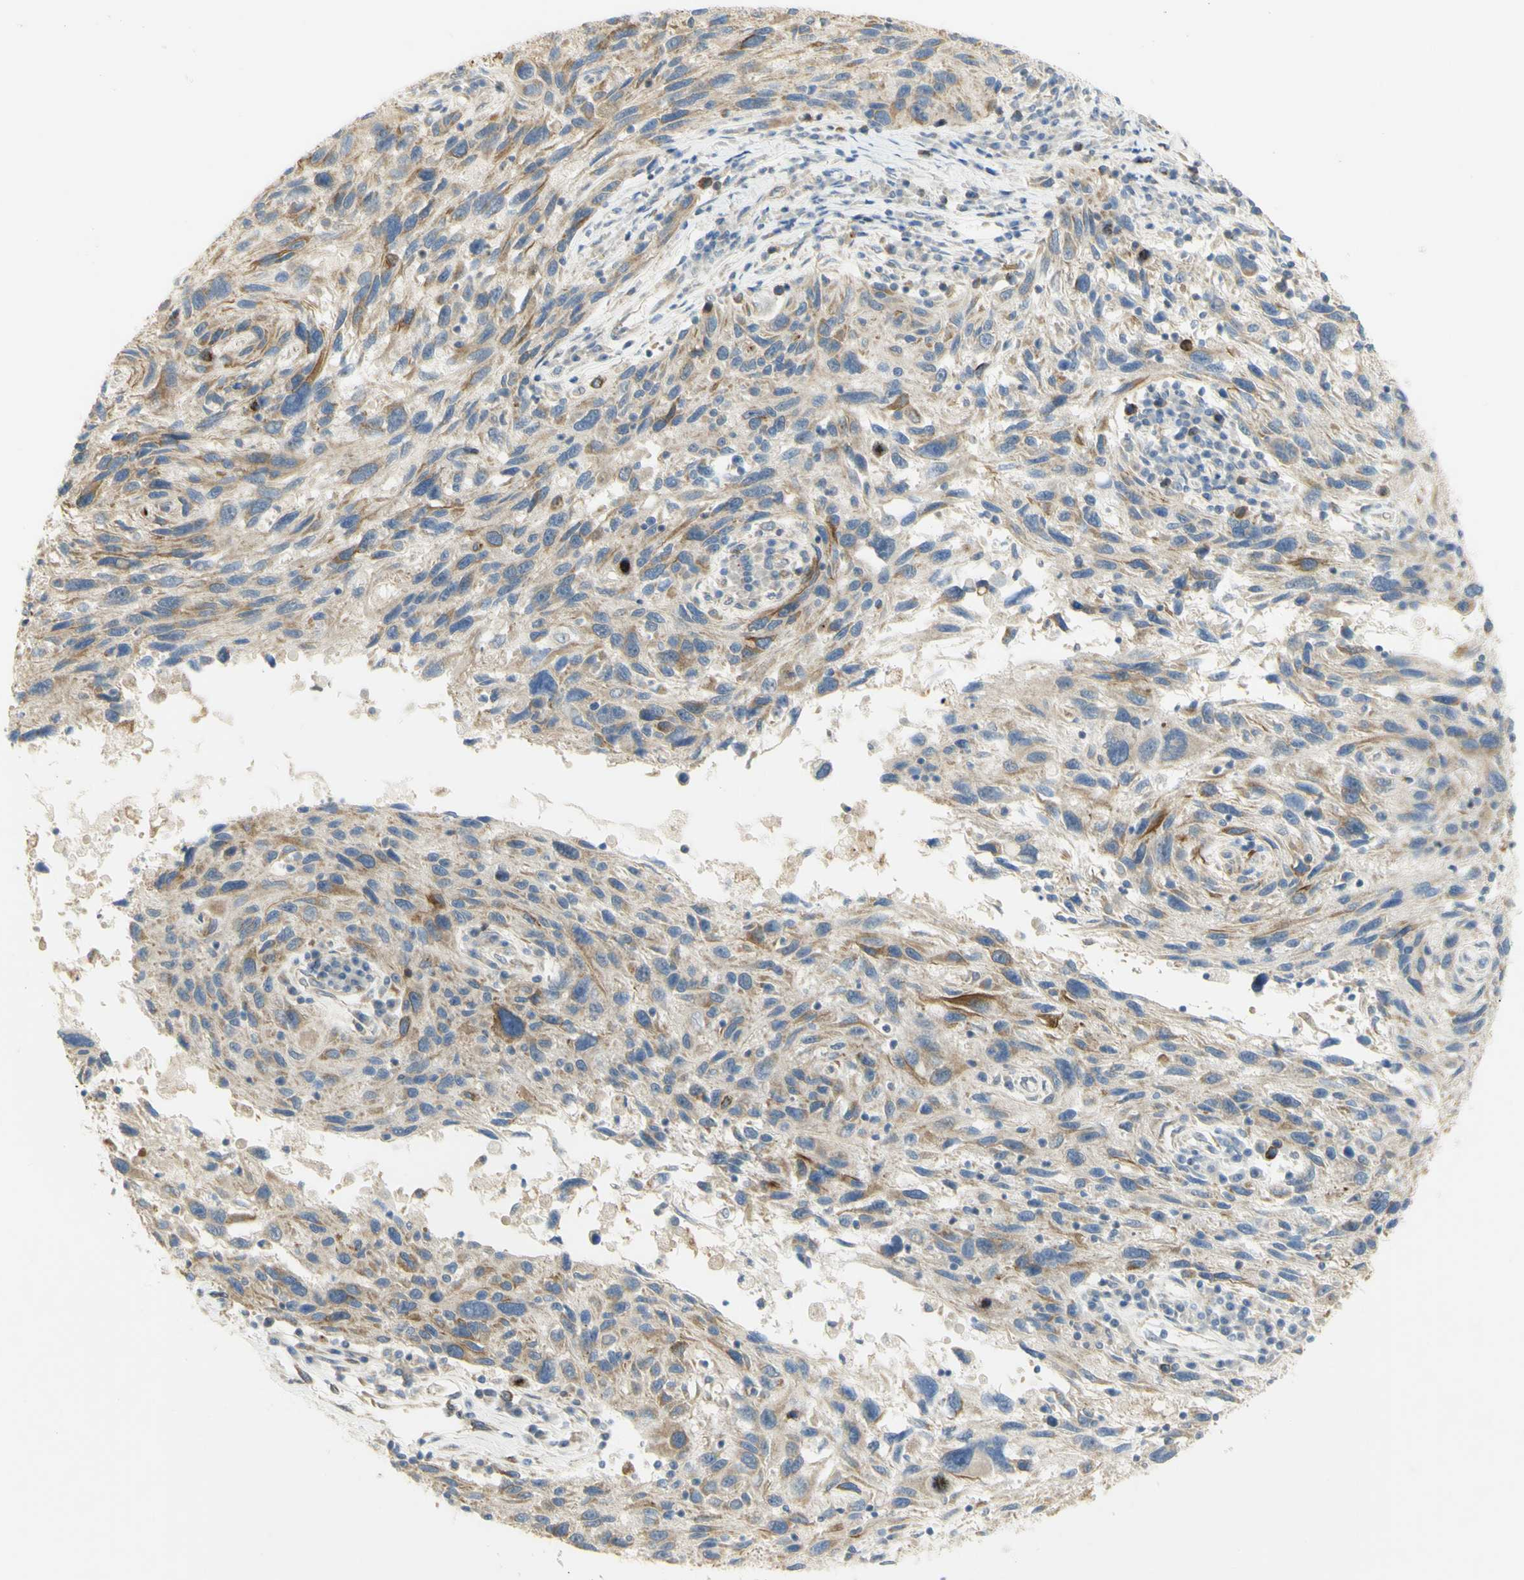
{"staining": {"intensity": "weak", "quantity": ">75%", "location": "cytoplasmic/membranous"}, "tissue": "melanoma", "cell_type": "Tumor cells", "image_type": "cancer", "snomed": [{"axis": "morphology", "description": "Malignant melanoma, NOS"}, {"axis": "topography", "description": "Skin"}], "caption": "Protein staining by immunohistochemistry (IHC) demonstrates weak cytoplasmic/membranous expression in about >75% of tumor cells in malignant melanoma.", "gene": "KIF11", "patient": {"sex": "male", "age": 53}}